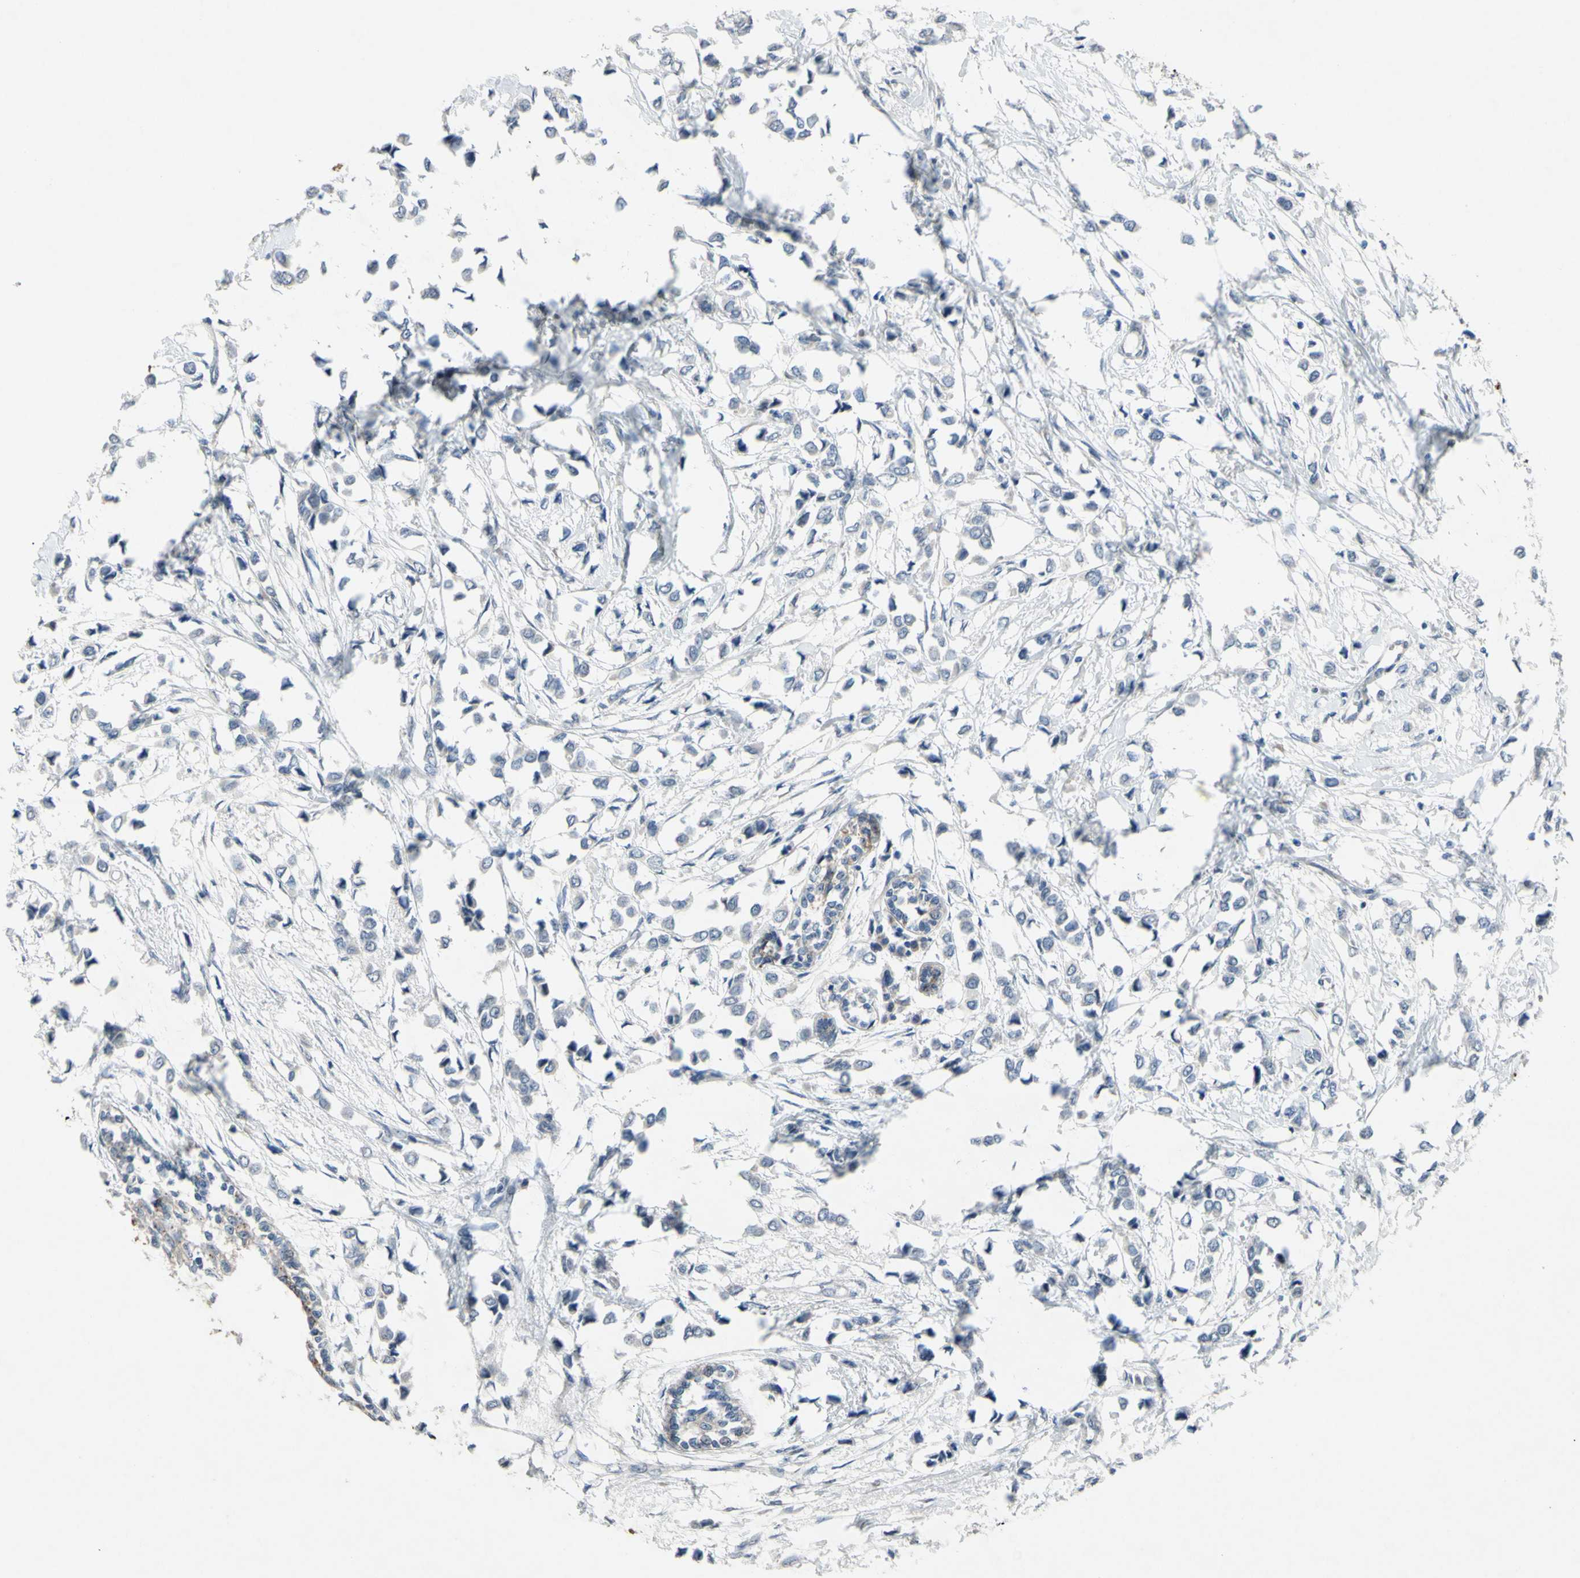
{"staining": {"intensity": "negative", "quantity": "none", "location": "none"}, "tissue": "breast cancer", "cell_type": "Tumor cells", "image_type": "cancer", "snomed": [{"axis": "morphology", "description": "Lobular carcinoma"}, {"axis": "topography", "description": "Breast"}], "caption": "Lobular carcinoma (breast) was stained to show a protein in brown. There is no significant staining in tumor cells.", "gene": "GRAMD2B", "patient": {"sex": "female", "age": 51}}